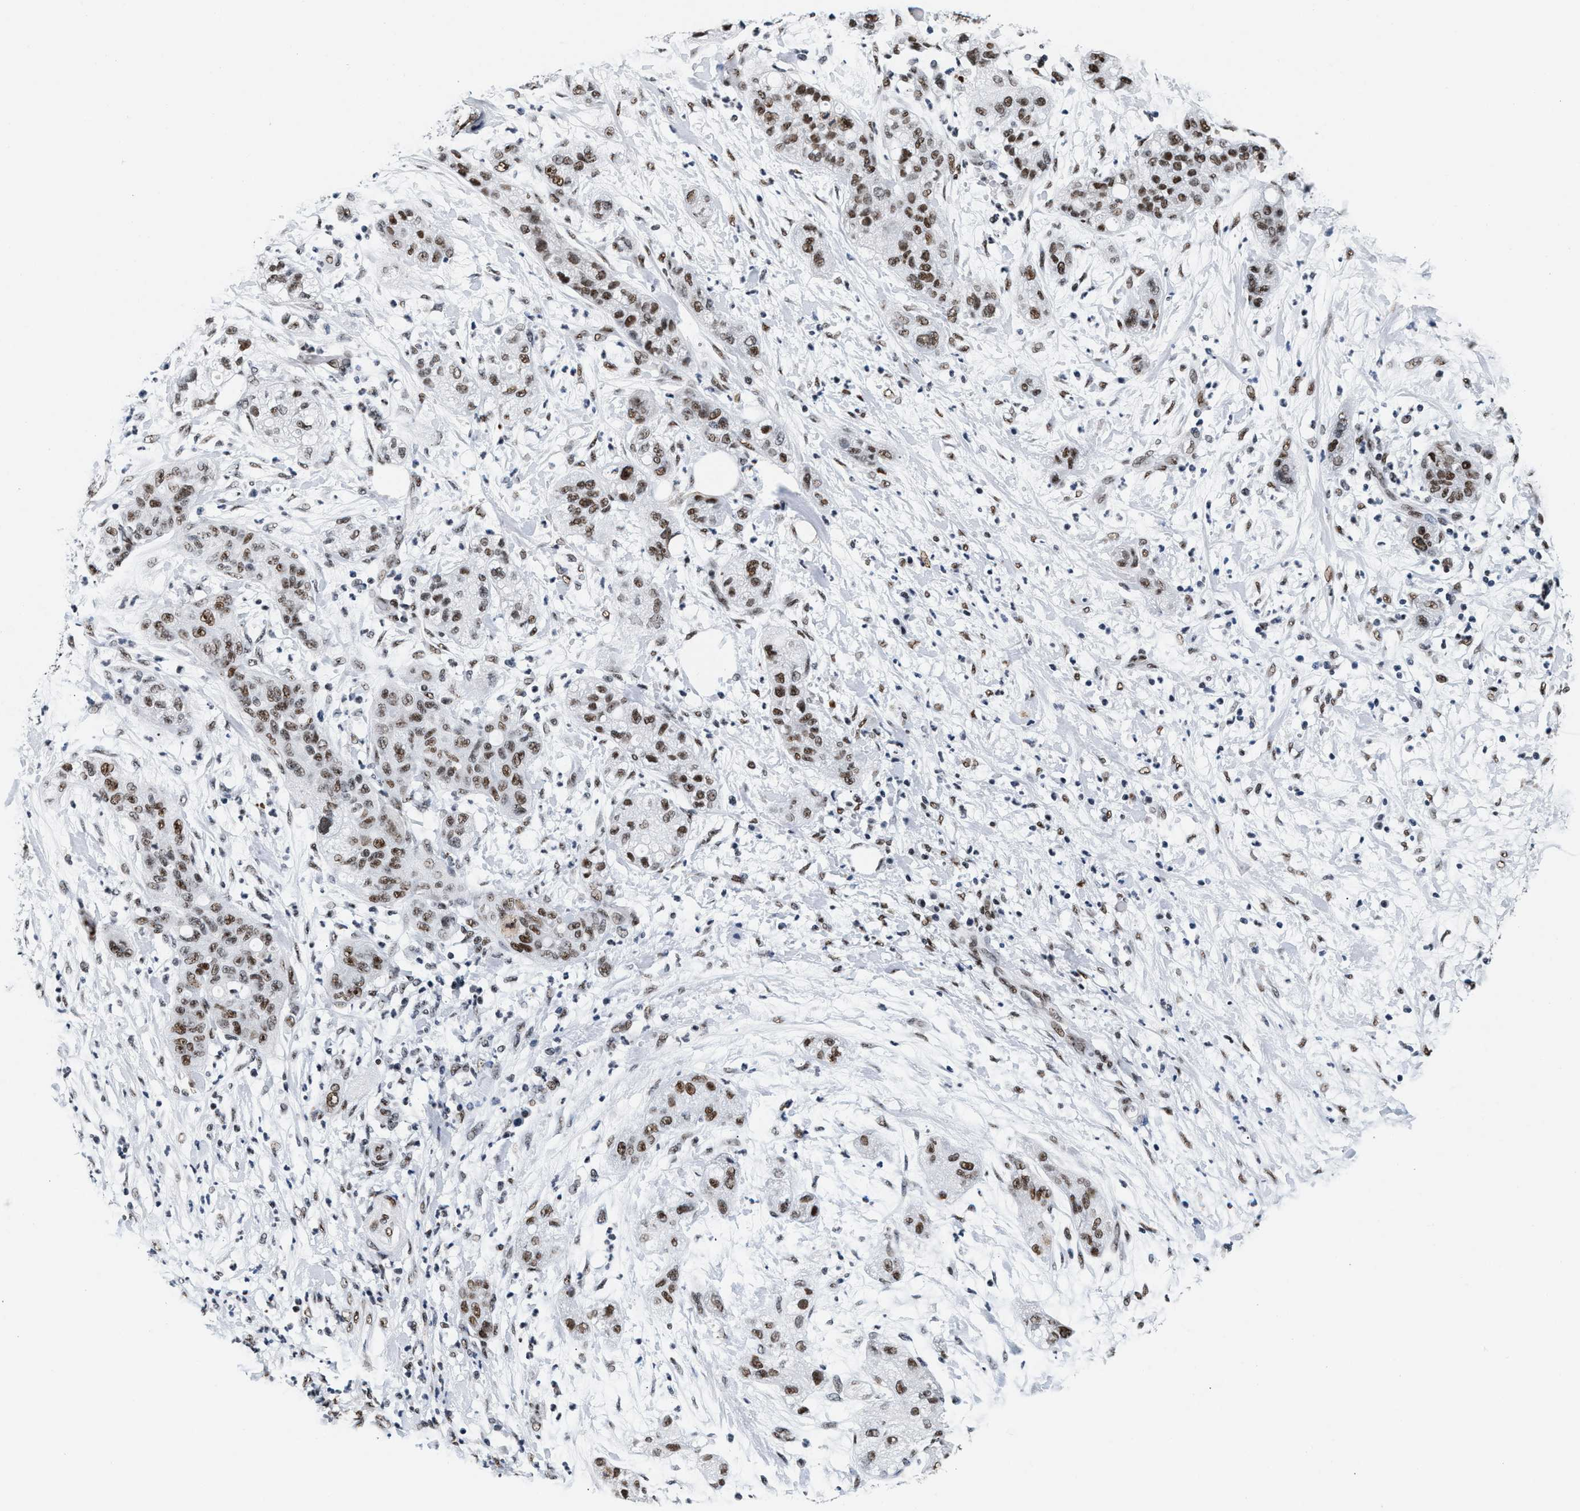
{"staining": {"intensity": "moderate", "quantity": ">75%", "location": "nuclear"}, "tissue": "pancreatic cancer", "cell_type": "Tumor cells", "image_type": "cancer", "snomed": [{"axis": "morphology", "description": "Adenocarcinoma, NOS"}, {"axis": "topography", "description": "Pancreas"}], "caption": "Pancreatic cancer stained with a brown dye shows moderate nuclear positive expression in about >75% of tumor cells.", "gene": "RAD50", "patient": {"sex": "female", "age": 78}}